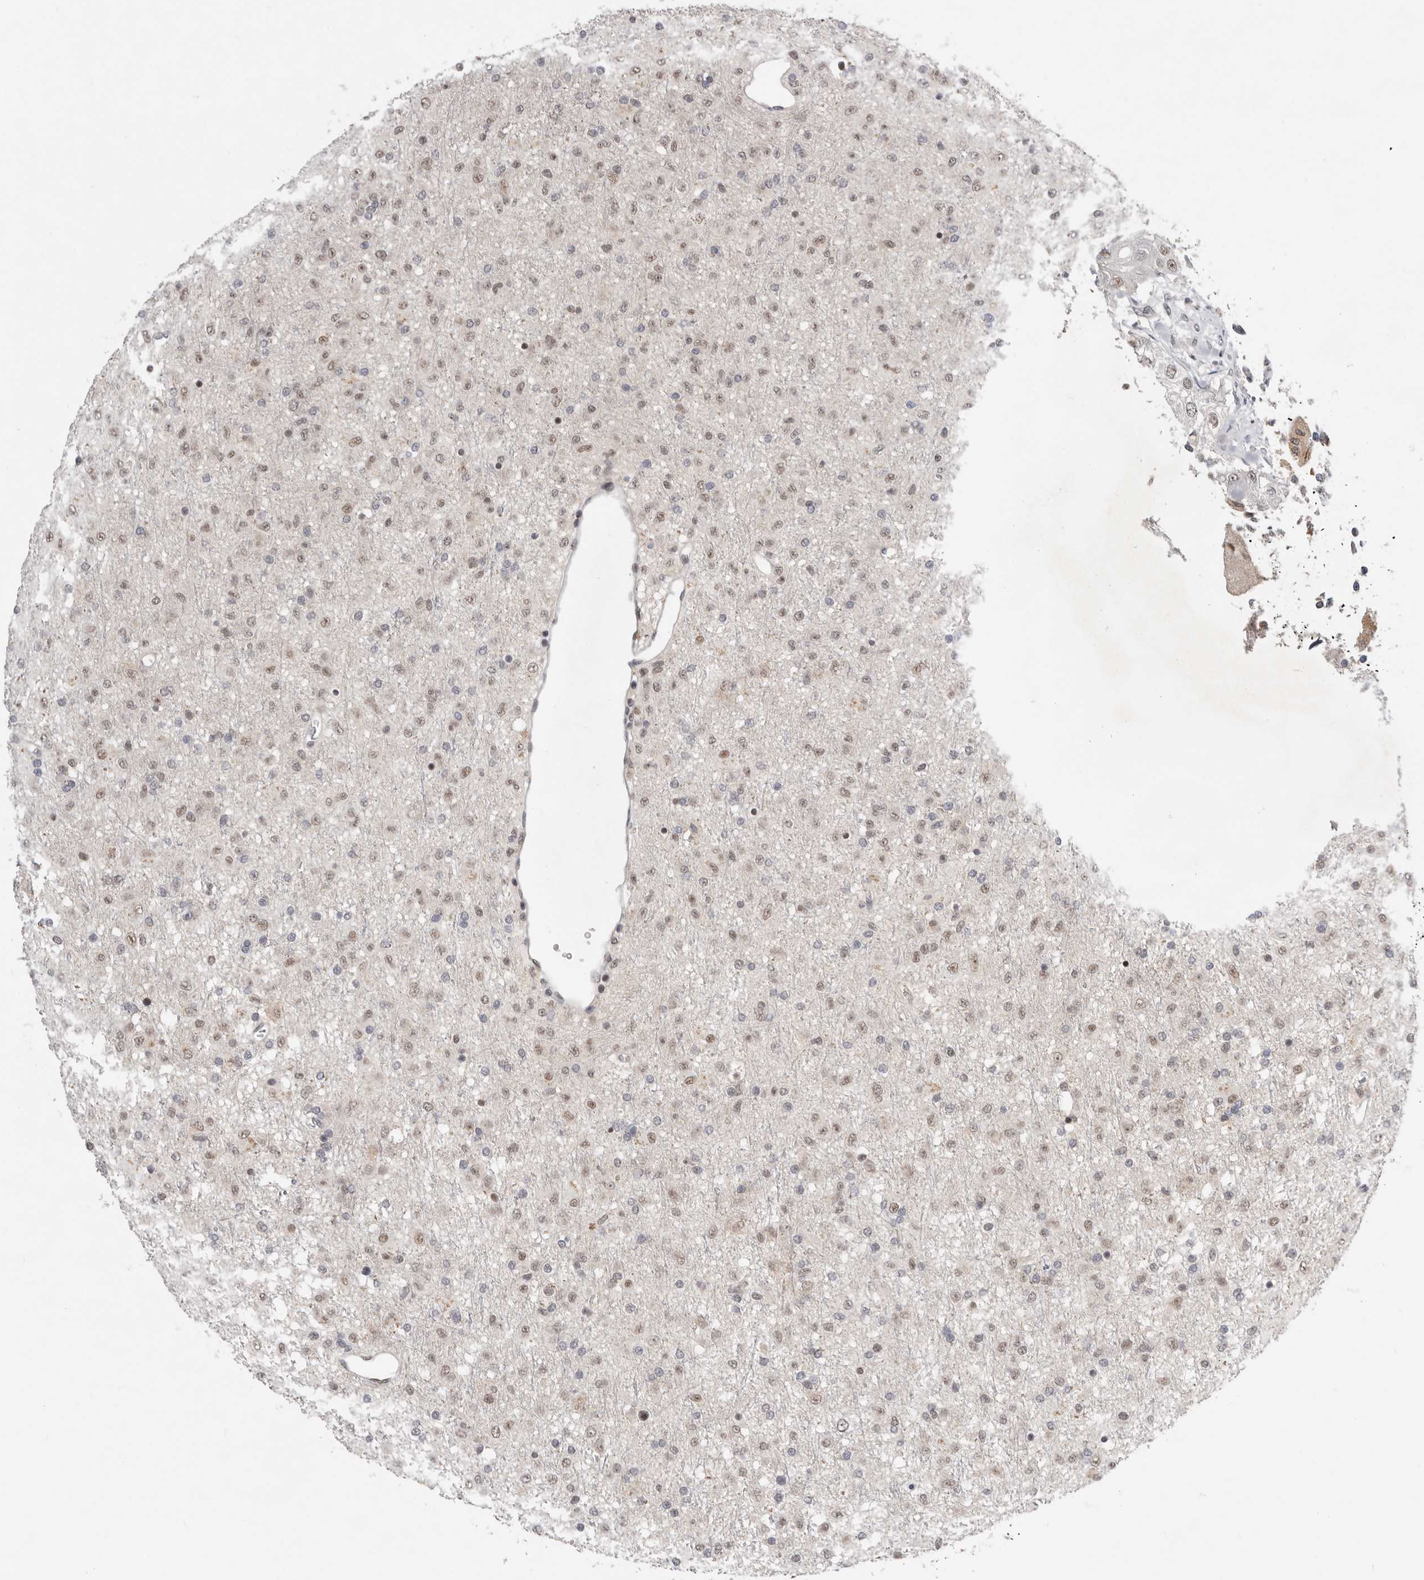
{"staining": {"intensity": "weak", "quantity": "25%-75%", "location": "nuclear"}, "tissue": "glioma", "cell_type": "Tumor cells", "image_type": "cancer", "snomed": [{"axis": "morphology", "description": "Glioma, malignant, Low grade"}, {"axis": "topography", "description": "Brain"}], "caption": "Human glioma stained for a protein (brown) reveals weak nuclear positive expression in about 25%-75% of tumor cells.", "gene": "BRCA2", "patient": {"sex": "male", "age": 65}}